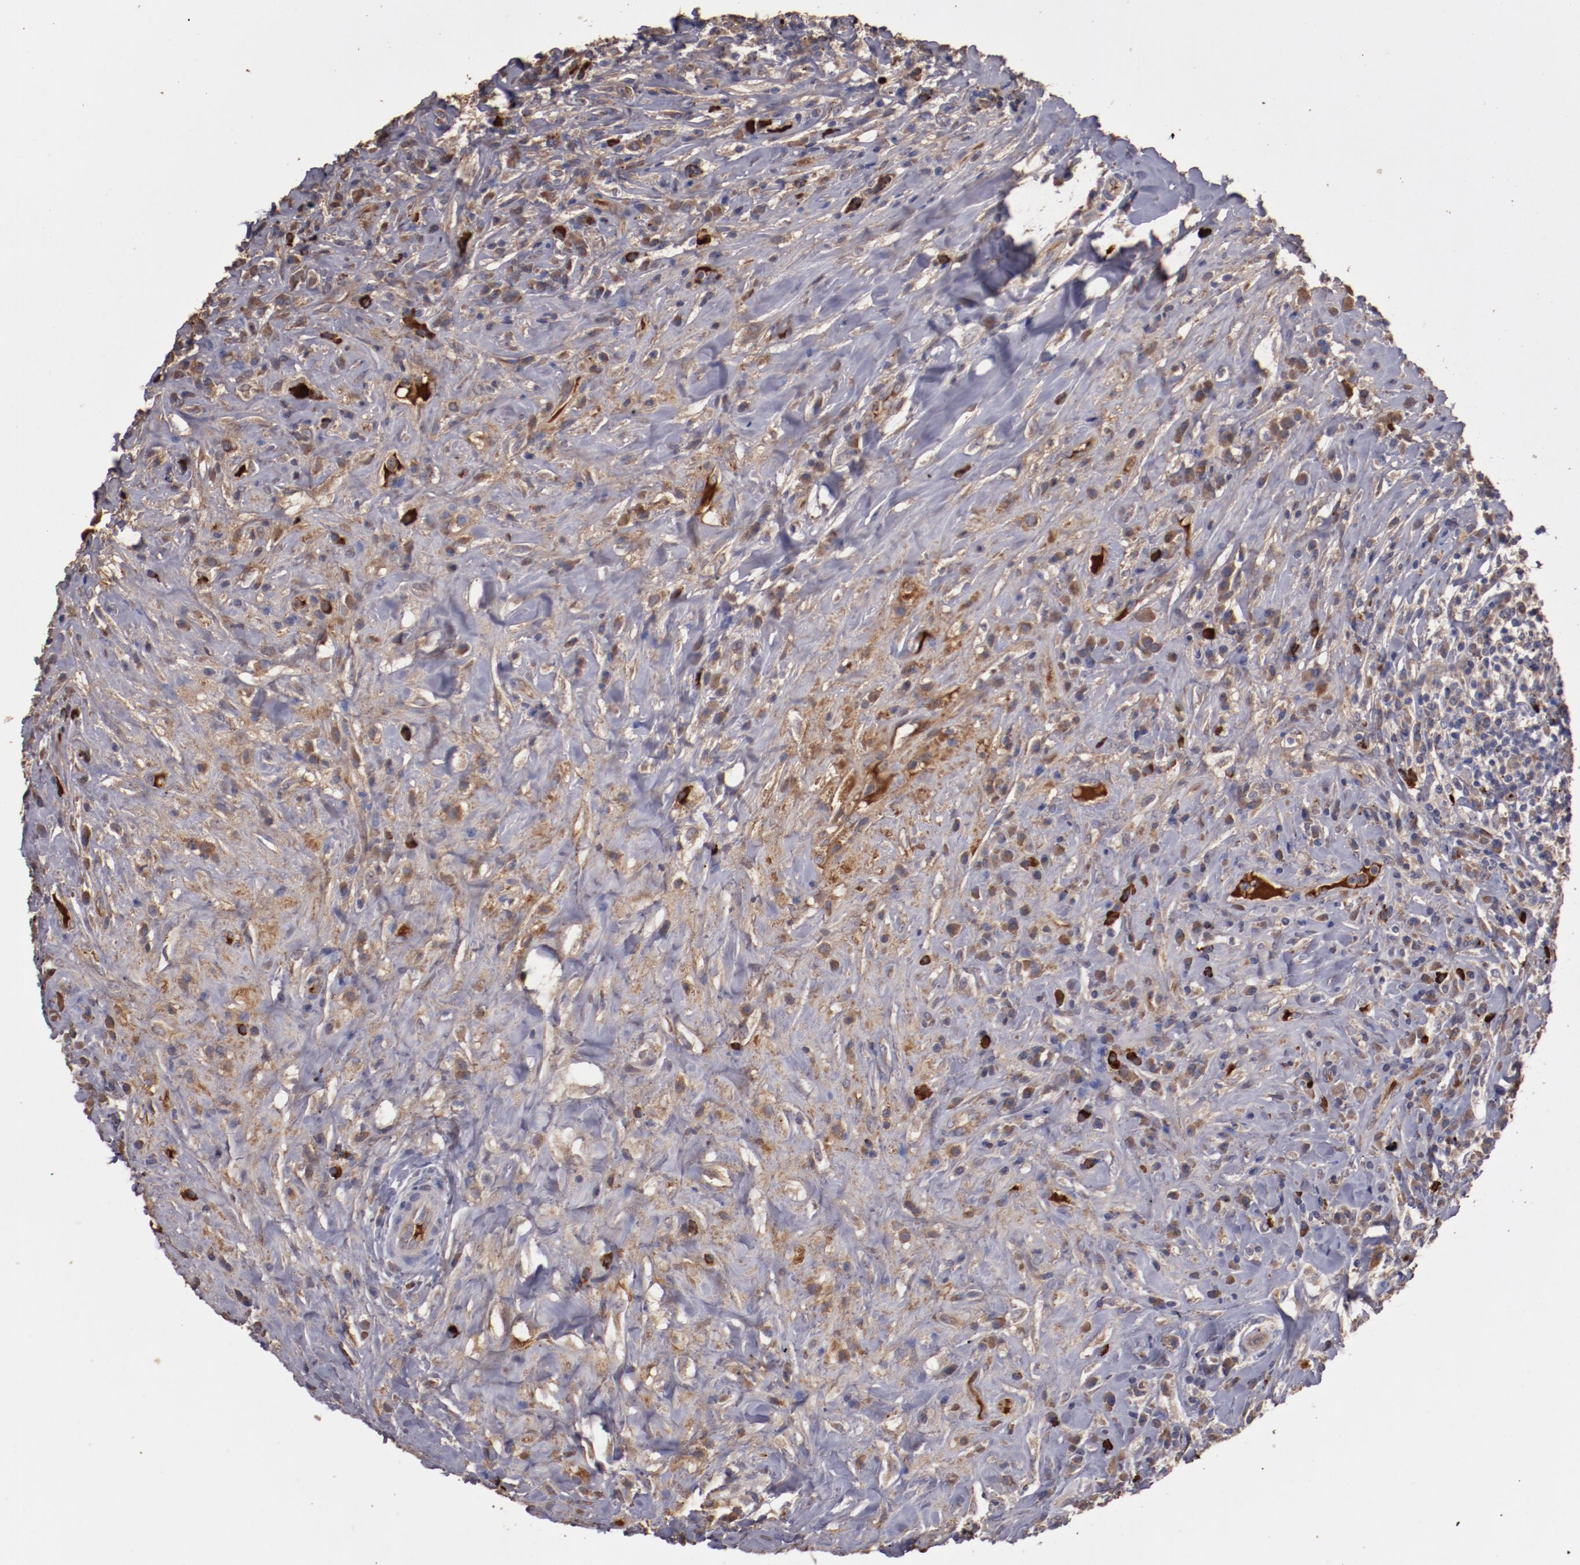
{"staining": {"intensity": "weak", "quantity": "<25%", "location": "cytoplasmic/membranous"}, "tissue": "lymphoma", "cell_type": "Tumor cells", "image_type": "cancer", "snomed": [{"axis": "morphology", "description": "Hodgkin's disease, NOS"}, {"axis": "topography", "description": "Lymph node"}], "caption": "Image shows no protein expression in tumor cells of Hodgkin's disease tissue.", "gene": "SRRD", "patient": {"sex": "female", "age": 25}}